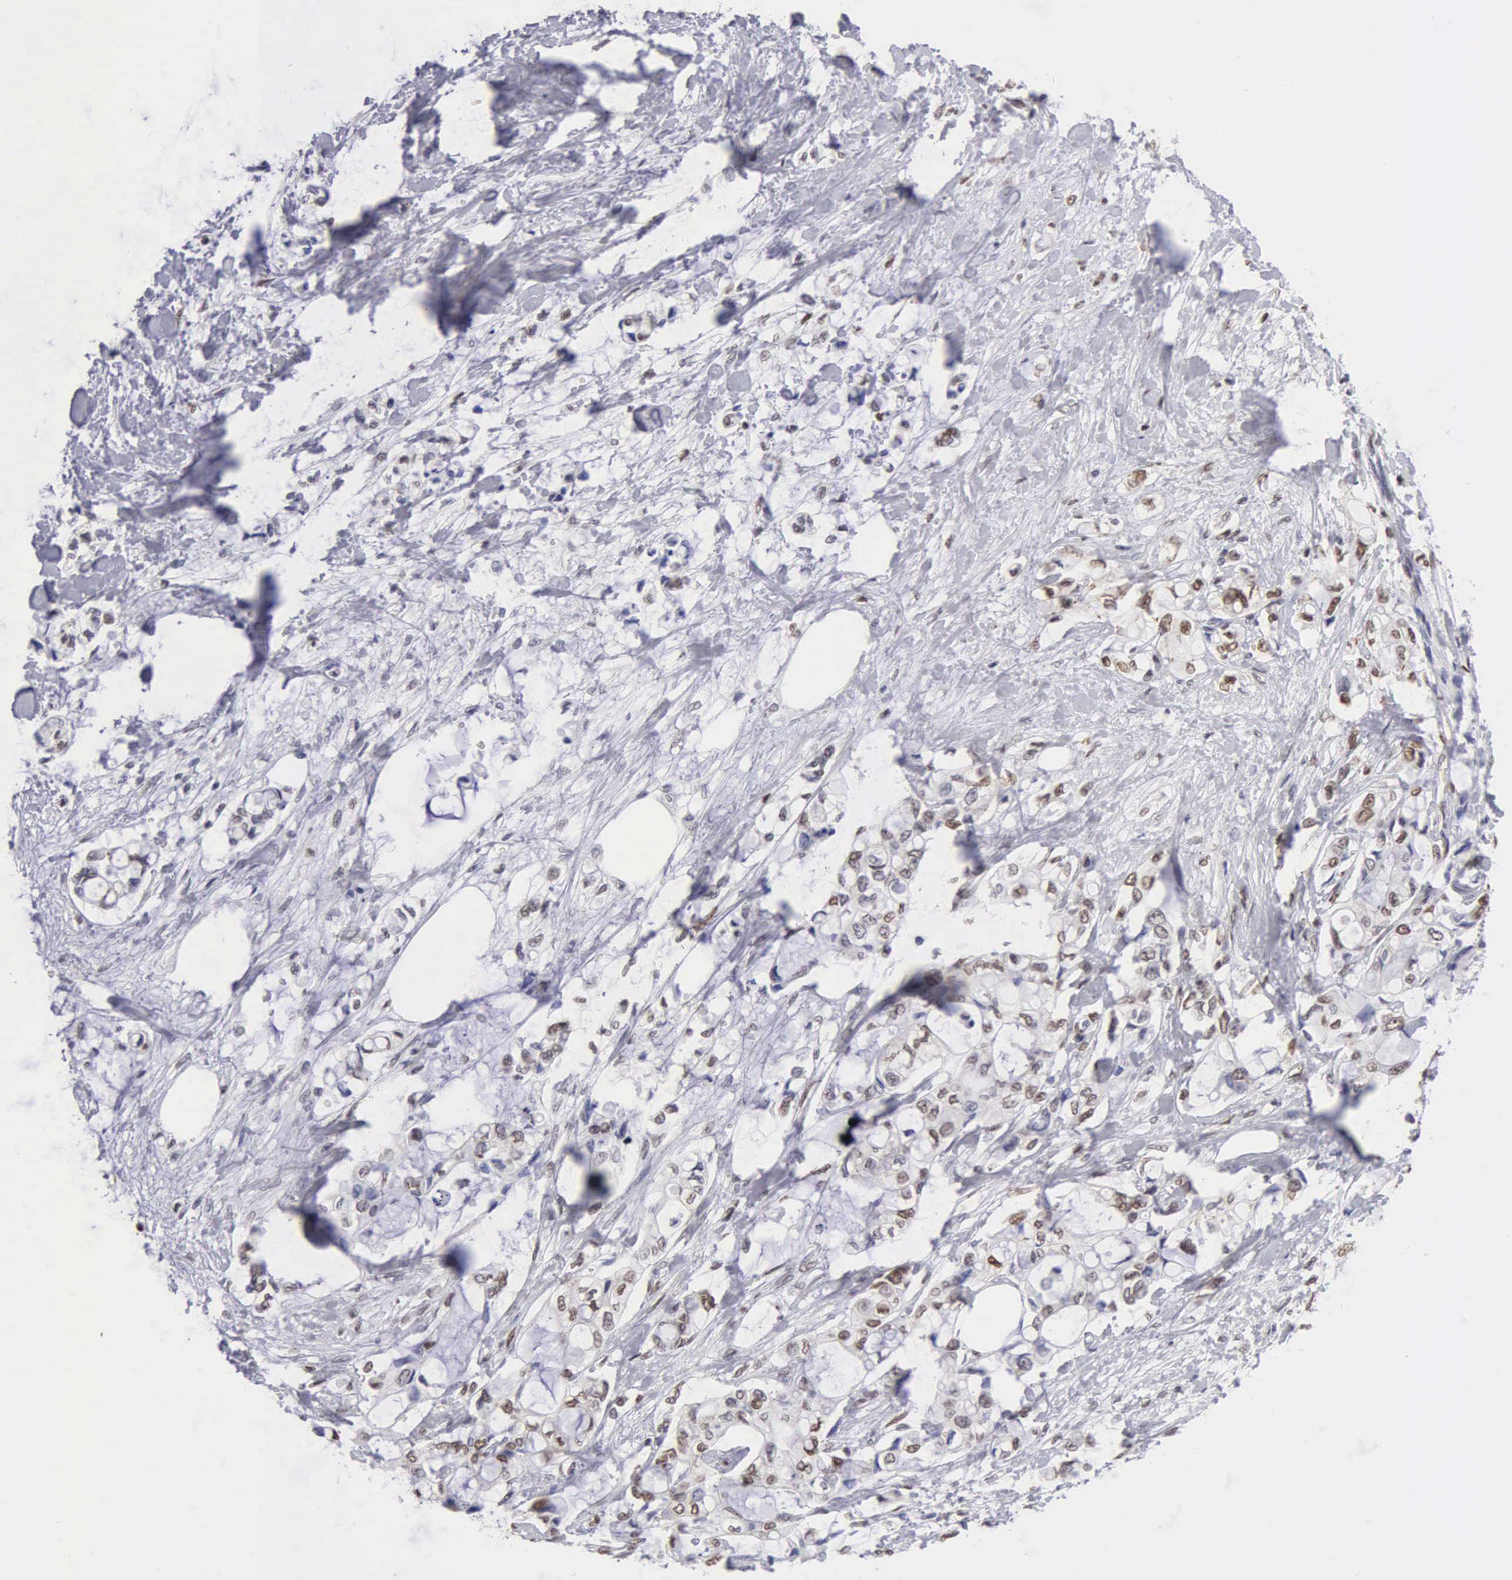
{"staining": {"intensity": "weak", "quantity": "25%-75%", "location": "nuclear"}, "tissue": "pancreatic cancer", "cell_type": "Tumor cells", "image_type": "cancer", "snomed": [{"axis": "morphology", "description": "Adenocarcinoma, NOS"}, {"axis": "topography", "description": "Pancreas"}], "caption": "IHC of human pancreatic cancer (adenocarcinoma) displays low levels of weak nuclear staining in approximately 25%-75% of tumor cells.", "gene": "CCNG1", "patient": {"sex": "female", "age": 70}}